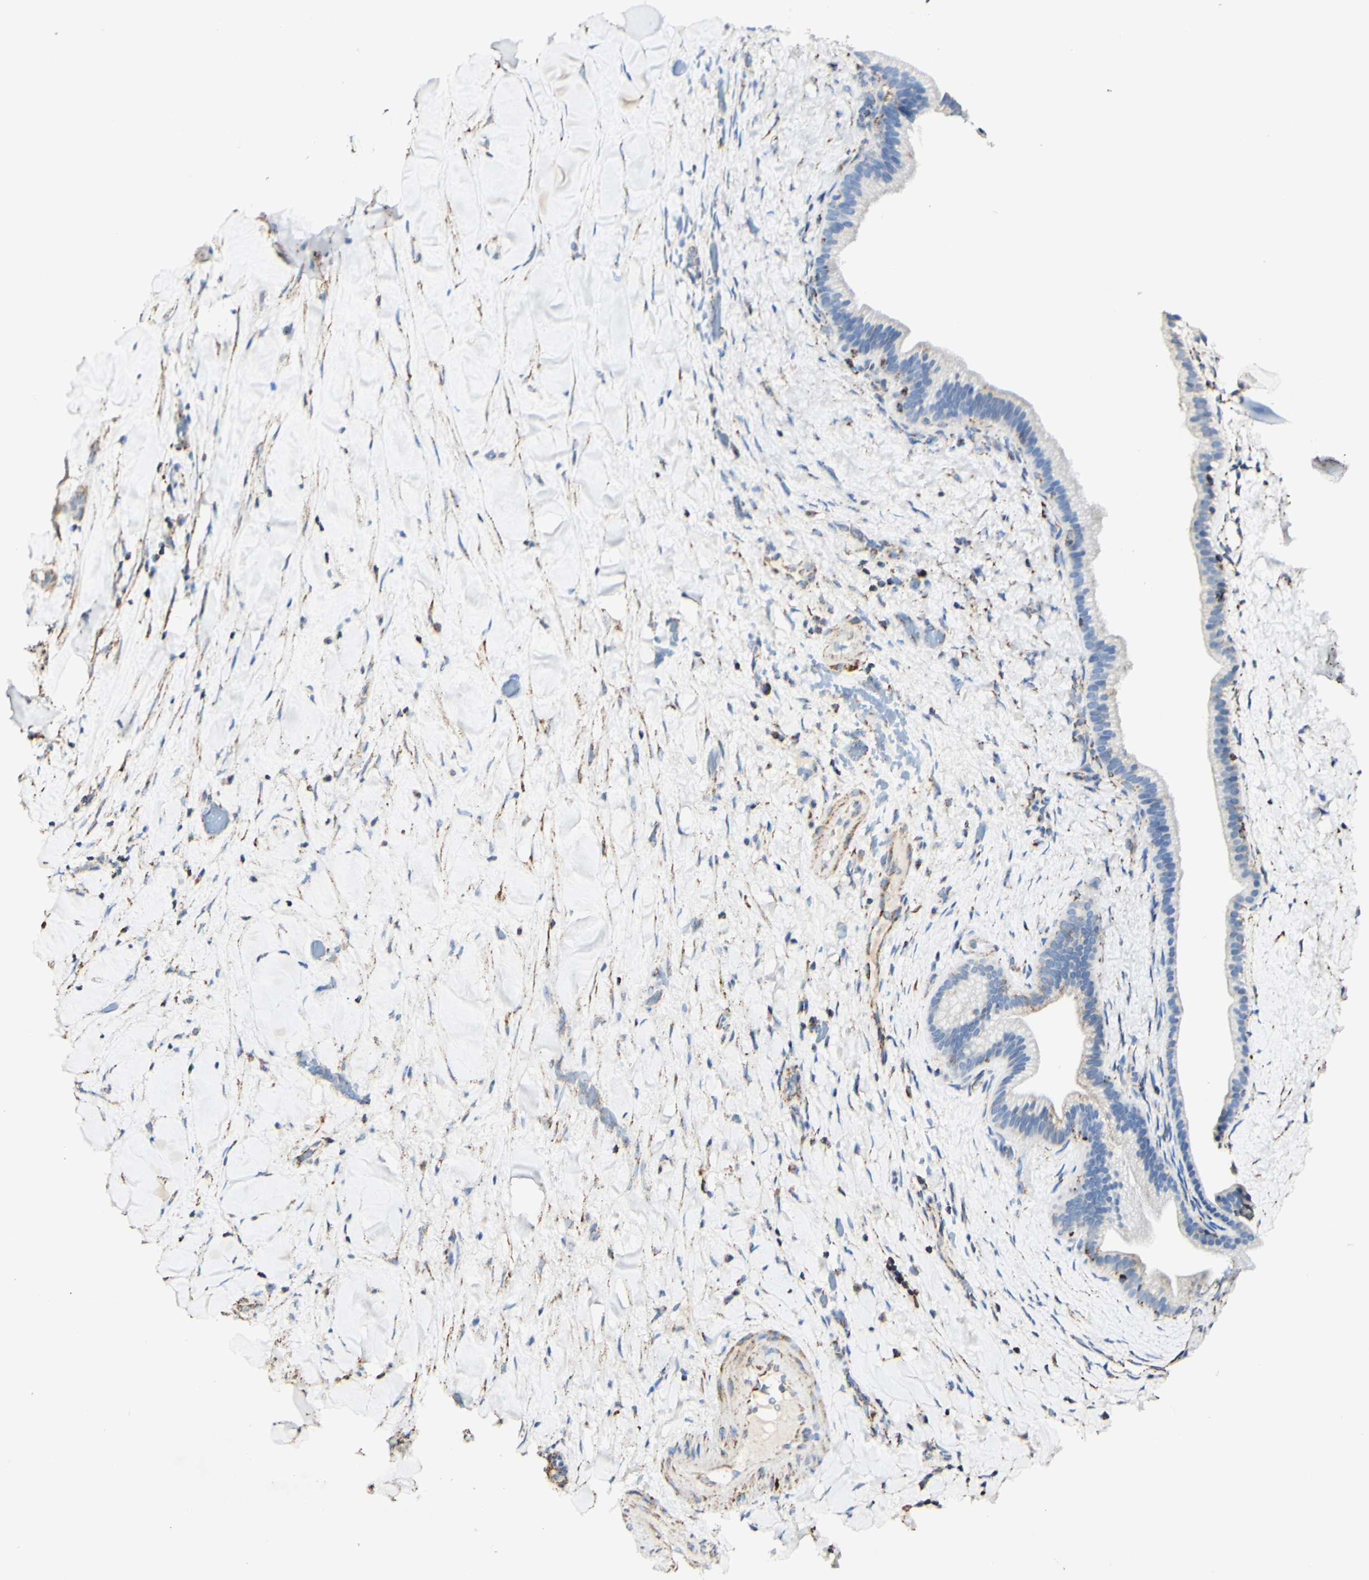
{"staining": {"intensity": "negative", "quantity": "none", "location": "none"}, "tissue": "liver cancer", "cell_type": "Tumor cells", "image_type": "cancer", "snomed": [{"axis": "morphology", "description": "Cholangiocarcinoma"}, {"axis": "topography", "description": "Liver"}], "caption": "Tumor cells show no significant protein staining in cholangiocarcinoma (liver).", "gene": "OXCT1", "patient": {"sex": "female", "age": 67}}